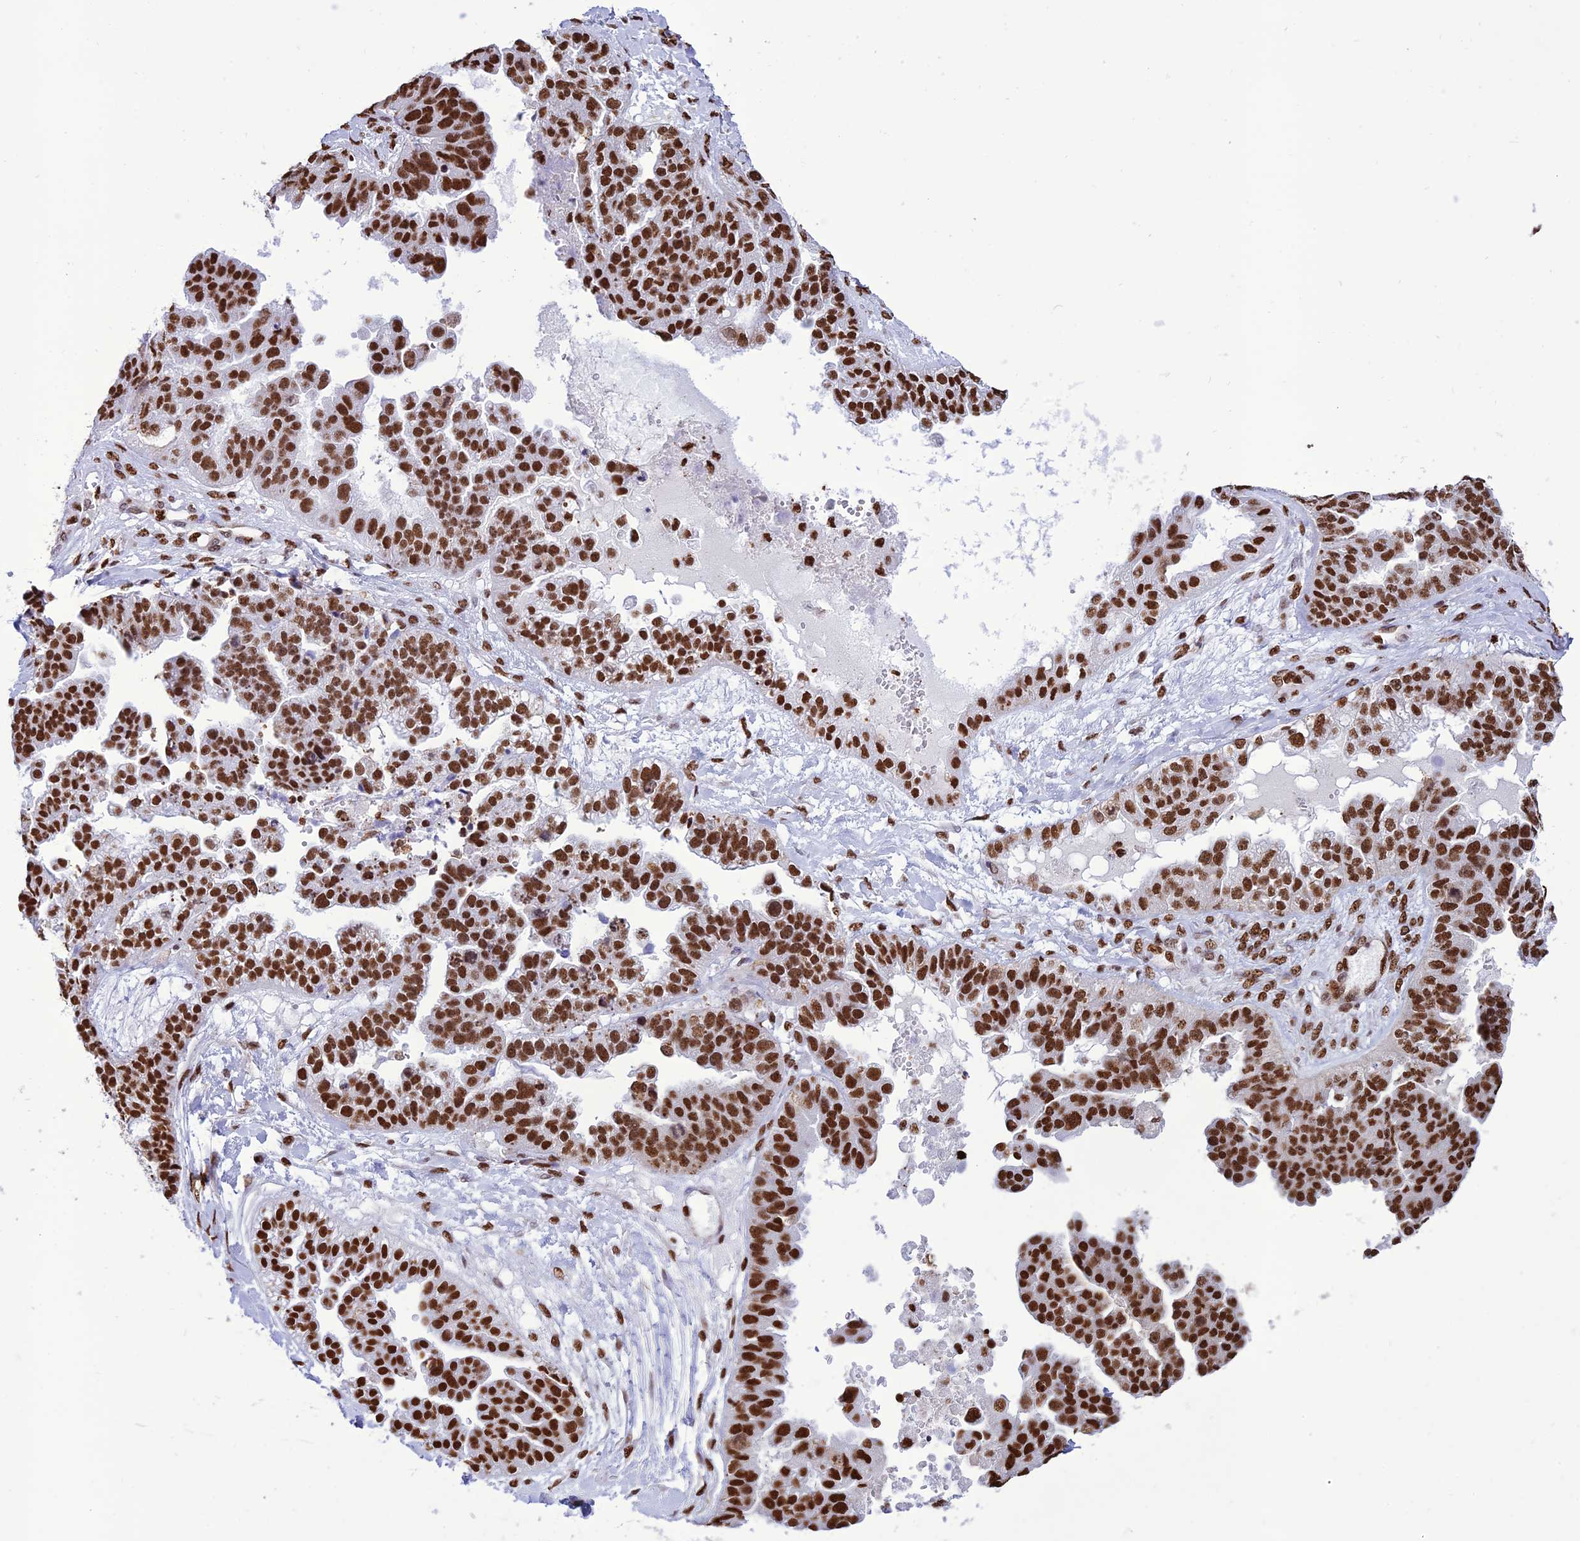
{"staining": {"intensity": "strong", "quantity": ">75%", "location": "nuclear"}, "tissue": "ovarian cancer", "cell_type": "Tumor cells", "image_type": "cancer", "snomed": [{"axis": "morphology", "description": "Cystadenocarcinoma, serous, NOS"}, {"axis": "topography", "description": "Ovary"}], "caption": "Ovarian serous cystadenocarcinoma stained for a protein shows strong nuclear positivity in tumor cells.", "gene": "INO80E", "patient": {"sex": "female", "age": 58}}